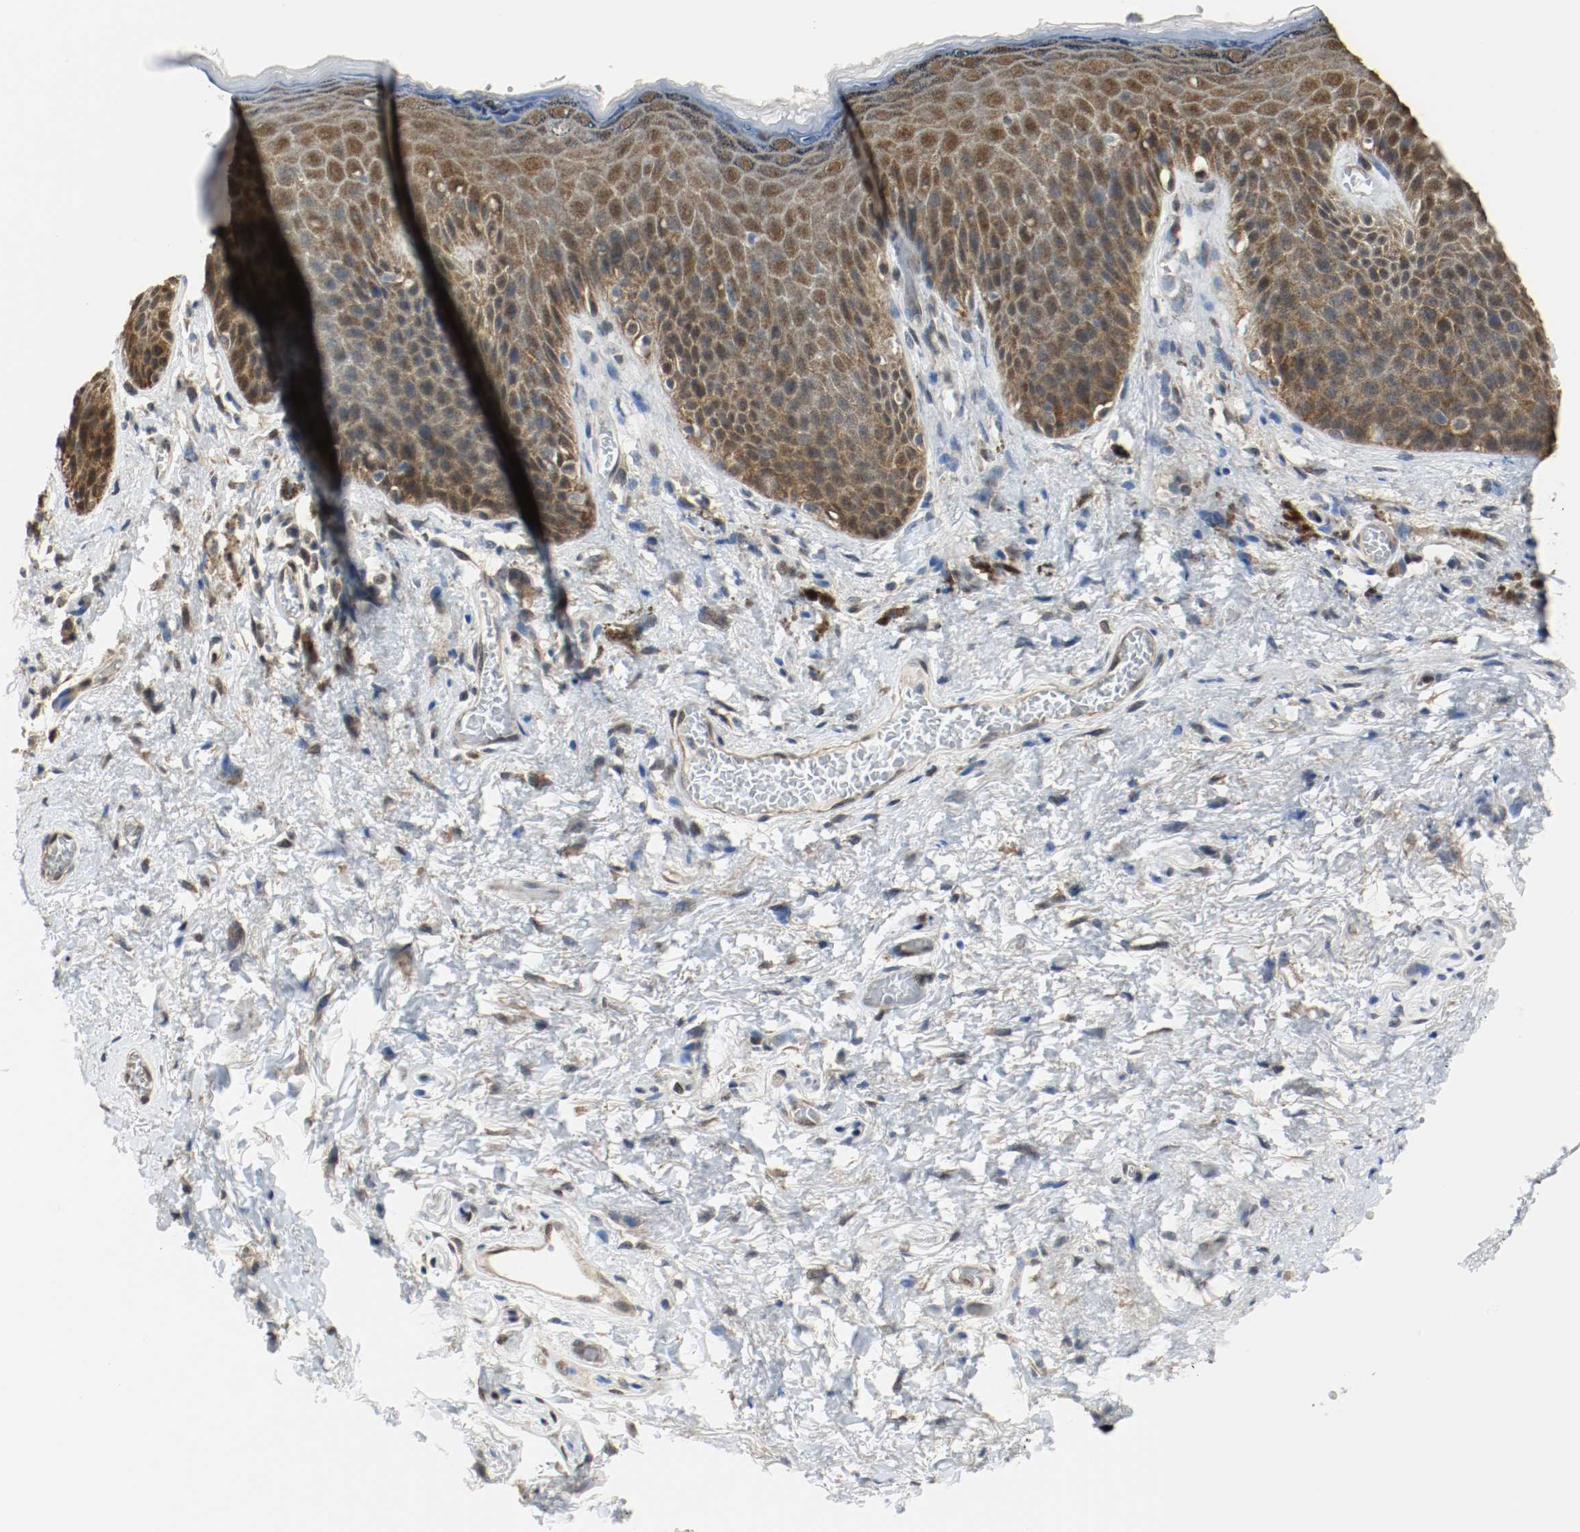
{"staining": {"intensity": "strong", "quantity": ">75%", "location": "cytoplasmic/membranous,nuclear"}, "tissue": "skin", "cell_type": "Epidermal cells", "image_type": "normal", "snomed": [{"axis": "morphology", "description": "Normal tissue, NOS"}, {"axis": "topography", "description": "Anal"}], "caption": "Immunohistochemical staining of unremarkable human skin demonstrates strong cytoplasmic/membranous,nuclear protein expression in approximately >75% of epidermal cells.", "gene": "PPME1", "patient": {"sex": "female", "age": 46}}